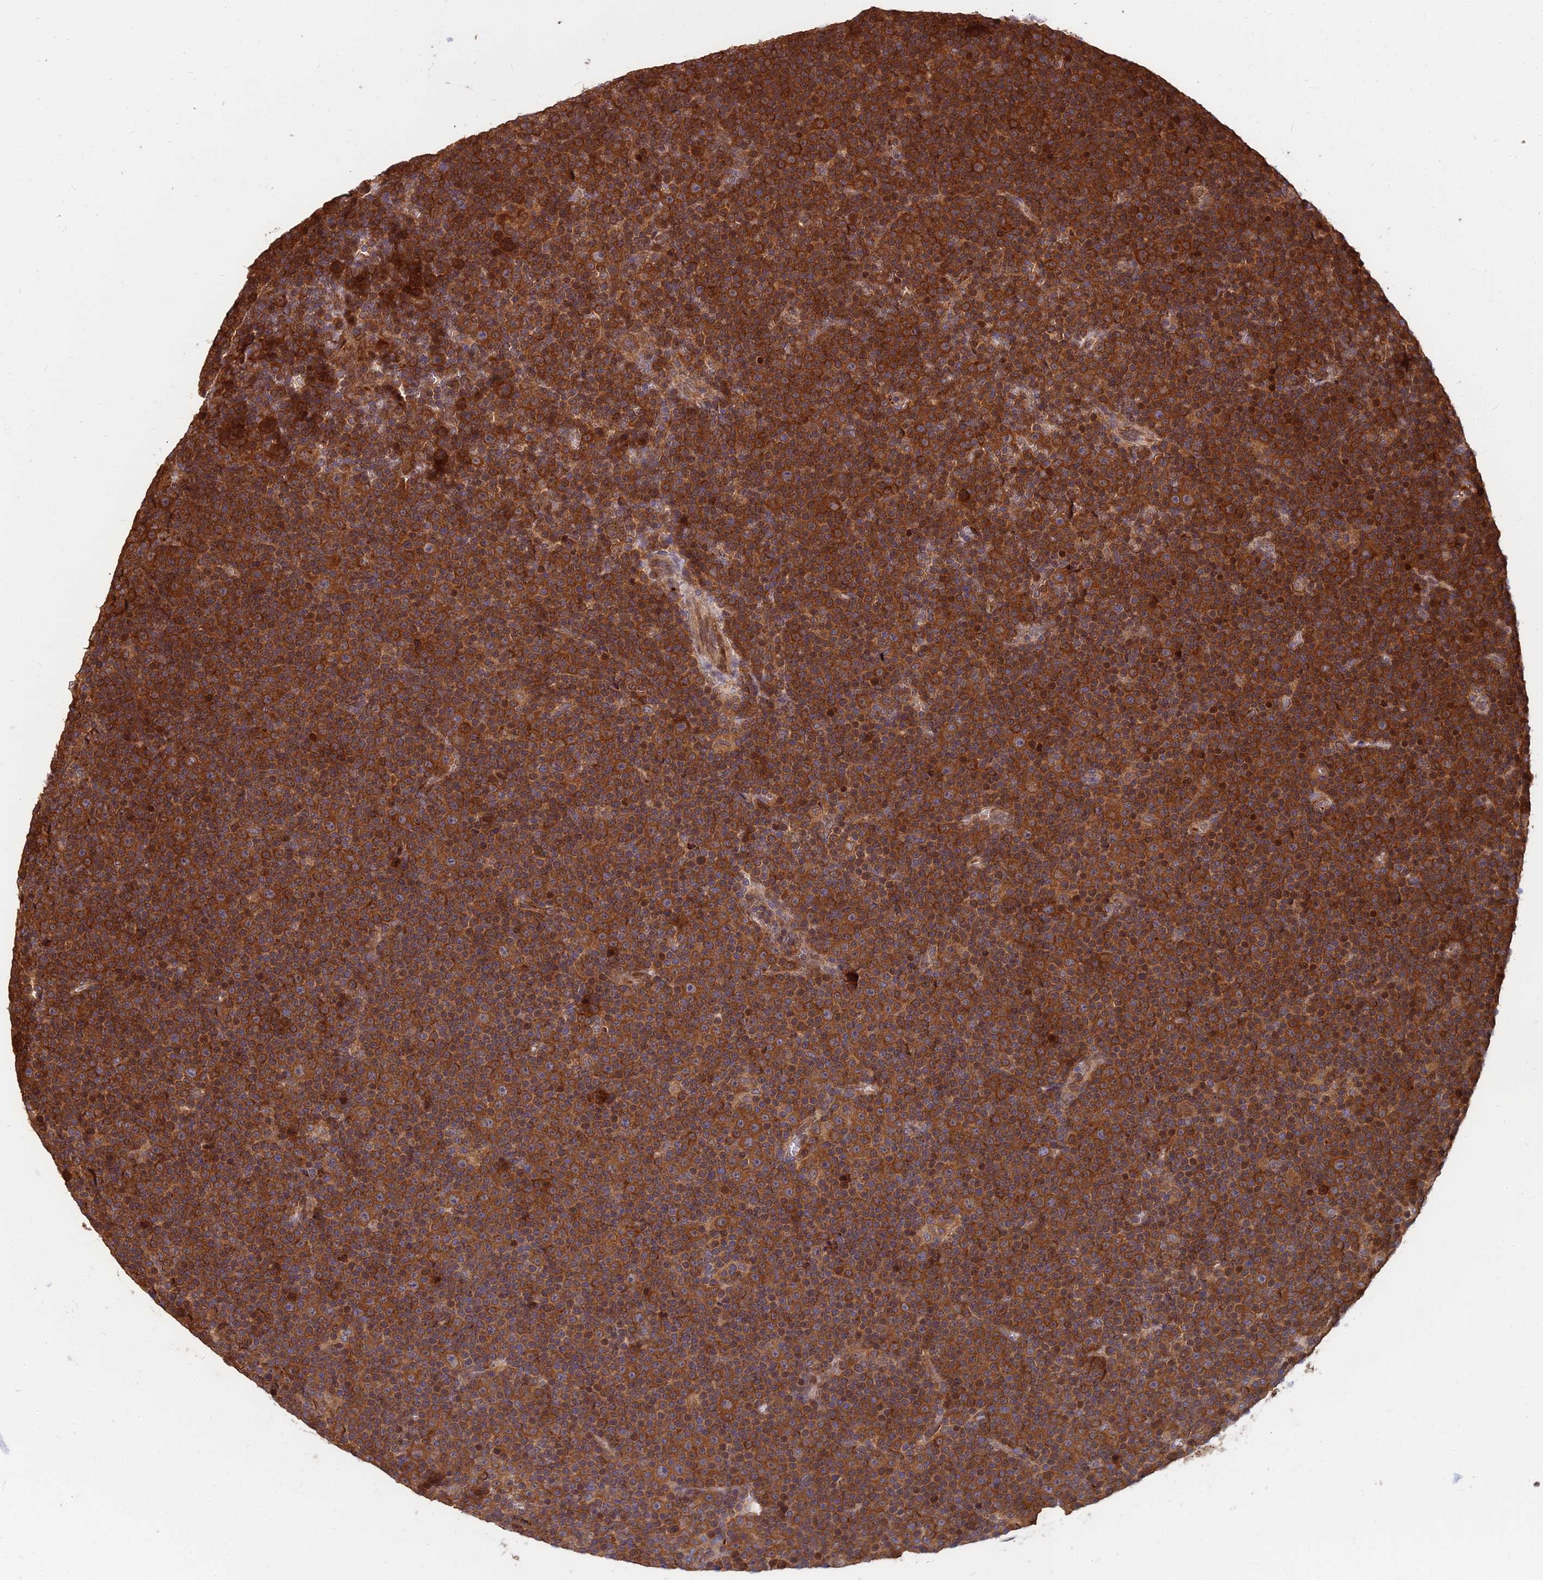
{"staining": {"intensity": "strong", "quantity": ">75%", "location": "cytoplasmic/membranous"}, "tissue": "lymphoma", "cell_type": "Tumor cells", "image_type": "cancer", "snomed": [{"axis": "morphology", "description": "Malignant lymphoma, non-Hodgkin's type, Low grade"}, {"axis": "topography", "description": "Lymph node"}], "caption": "Tumor cells exhibit strong cytoplasmic/membranous expression in about >75% of cells in low-grade malignant lymphoma, non-Hodgkin's type. (DAB (3,3'-diaminobenzidine) IHC, brown staining for protein, blue staining for nuclei).", "gene": "CCT6B", "patient": {"sex": "female", "age": 67}}